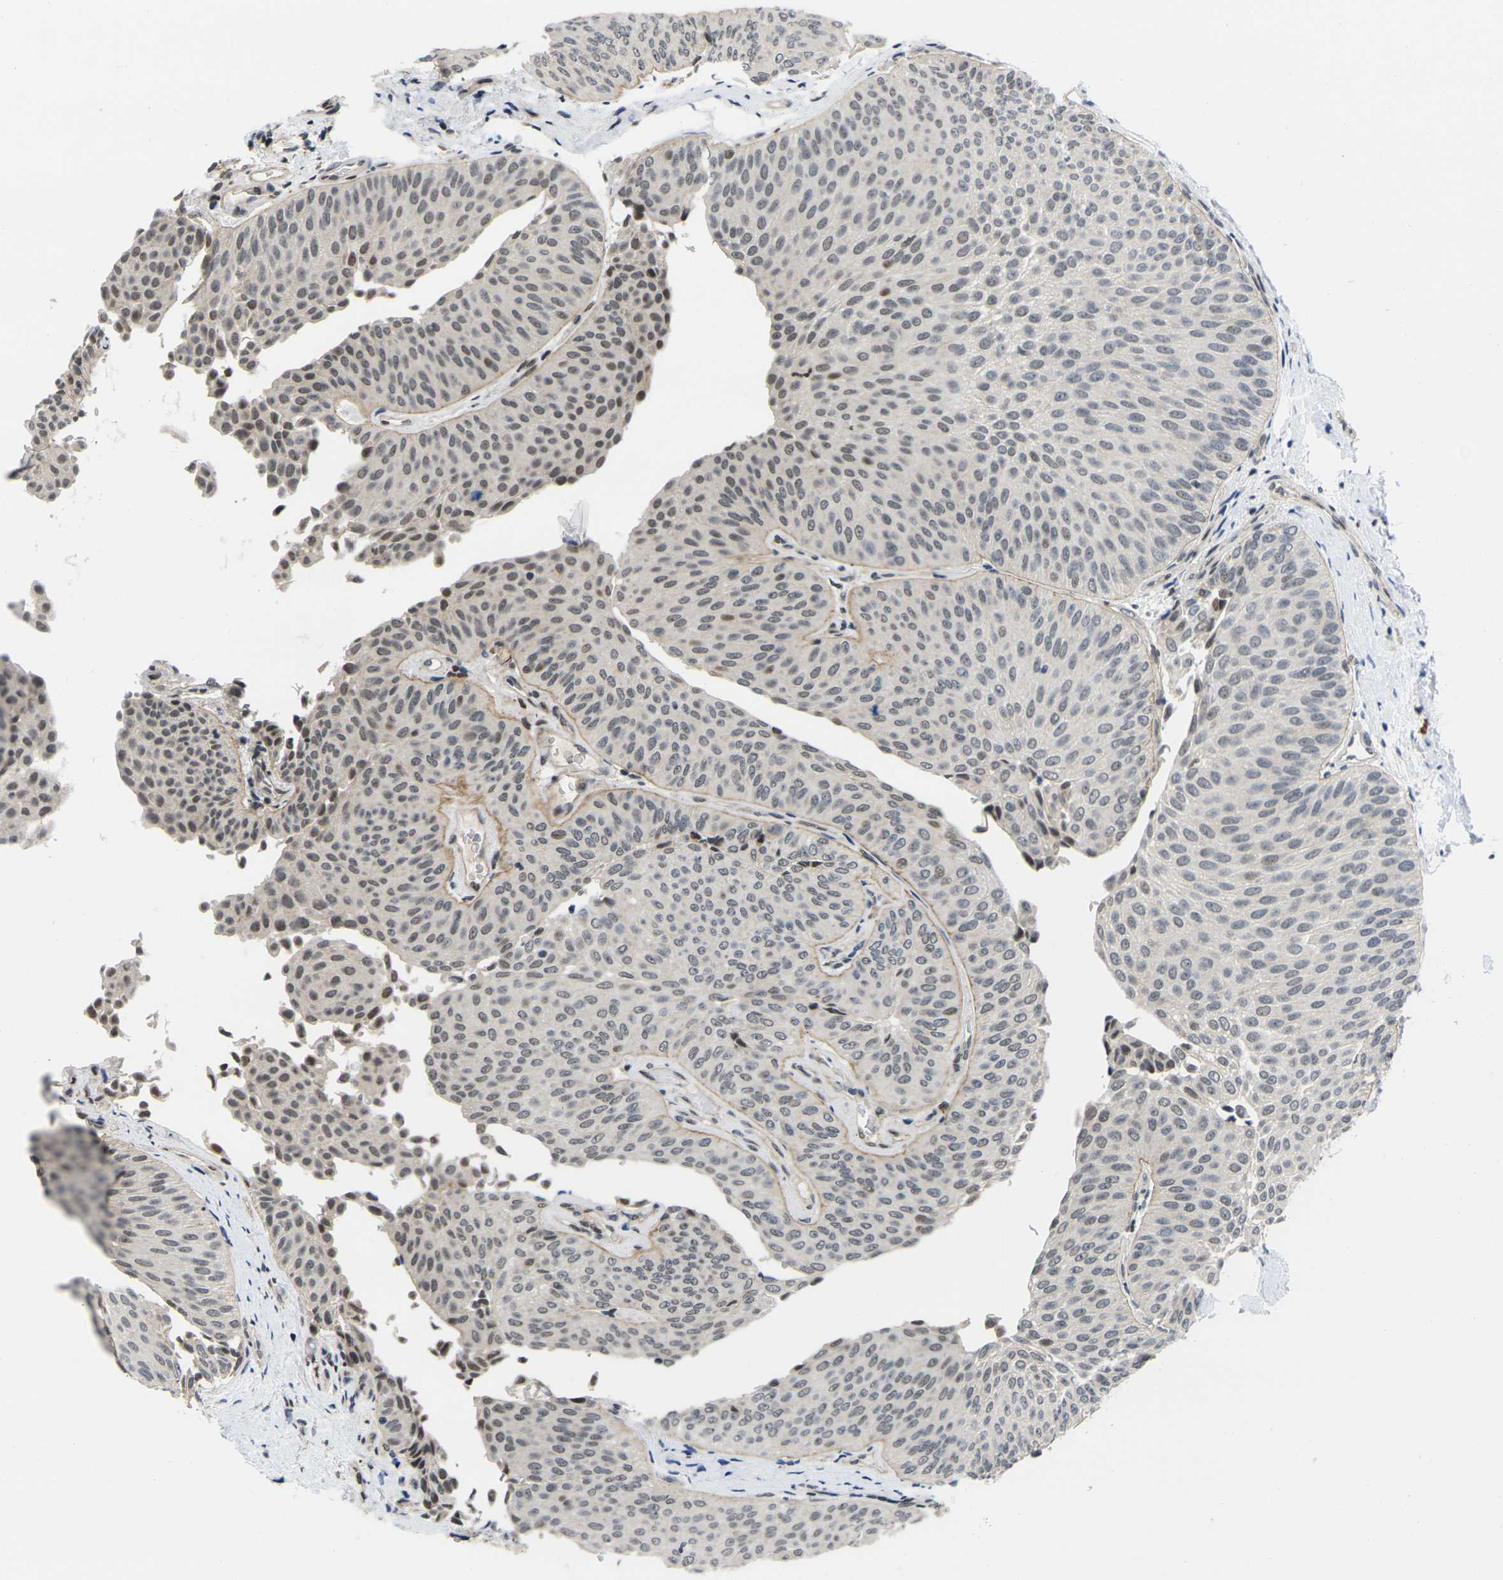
{"staining": {"intensity": "moderate", "quantity": "<25%", "location": "cytoplasmic/membranous,nuclear"}, "tissue": "urothelial cancer", "cell_type": "Tumor cells", "image_type": "cancer", "snomed": [{"axis": "morphology", "description": "Urothelial carcinoma, Low grade"}, {"axis": "topography", "description": "Urinary bladder"}], "caption": "Urothelial cancer stained with DAB (3,3'-diaminobenzidine) IHC shows low levels of moderate cytoplasmic/membranous and nuclear expression in about <25% of tumor cells.", "gene": "RBM7", "patient": {"sex": "female", "age": 60}}